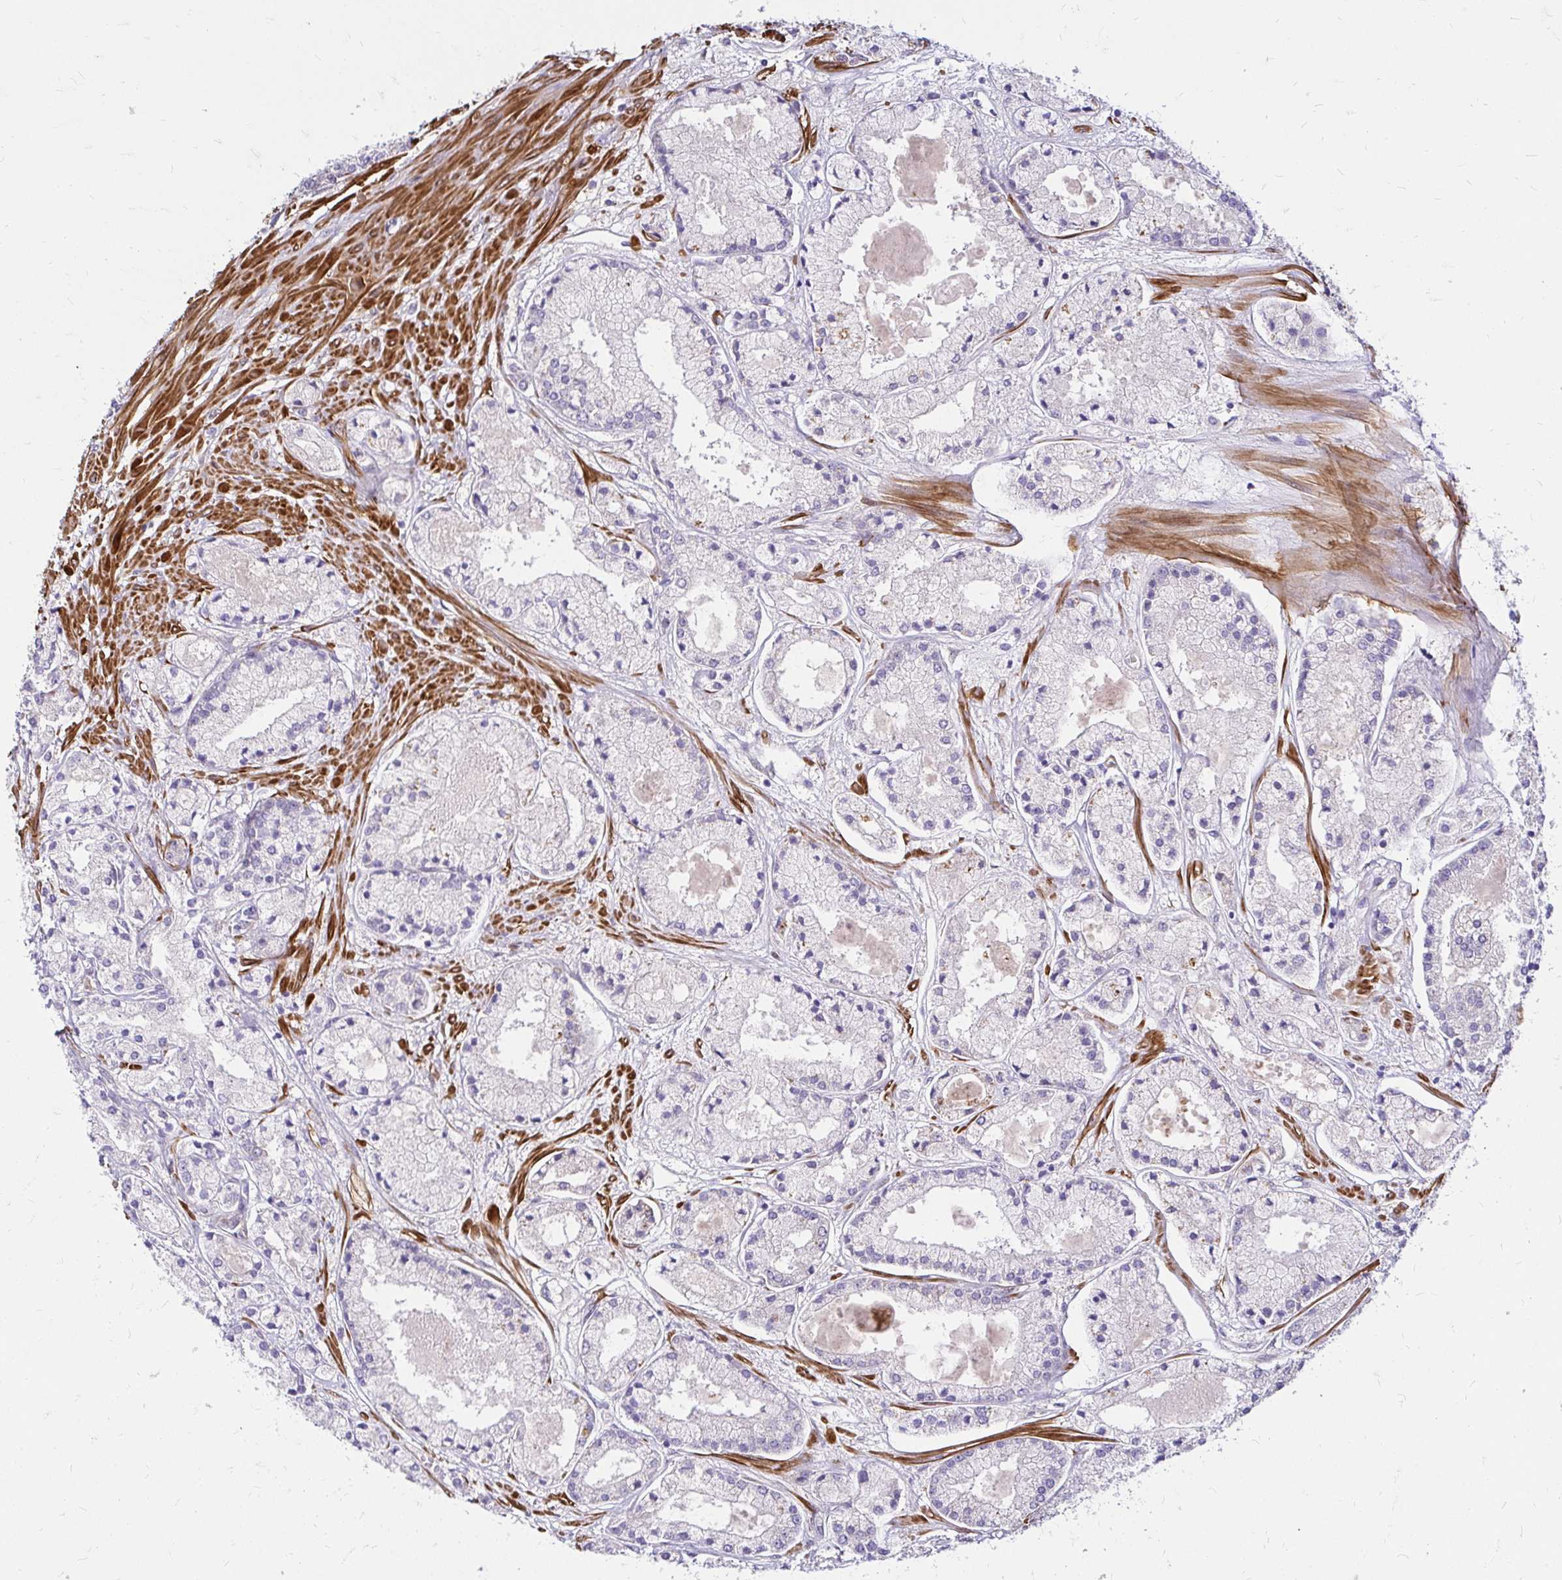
{"staining": {"intensity": "negative", "quantity": "none", "location": "none"}, "tissue": "prostate cancer", "cell_type": "Tumor cells", "image_type": "cancer", "snomed": [{"axis": "morphology", "description": "Adenocarcinoma, High grade"}, {"axis": "topography", "description": "Prostate"}], "caption": "There is no significant staining in tumor cells of prostate cancer. (Brightfield microscopy of DAB (3,3'-diaminobenzidine) IHC at high magnification).", "gene": "YAP1", "patient": {"sex": "male", "age": 67}}